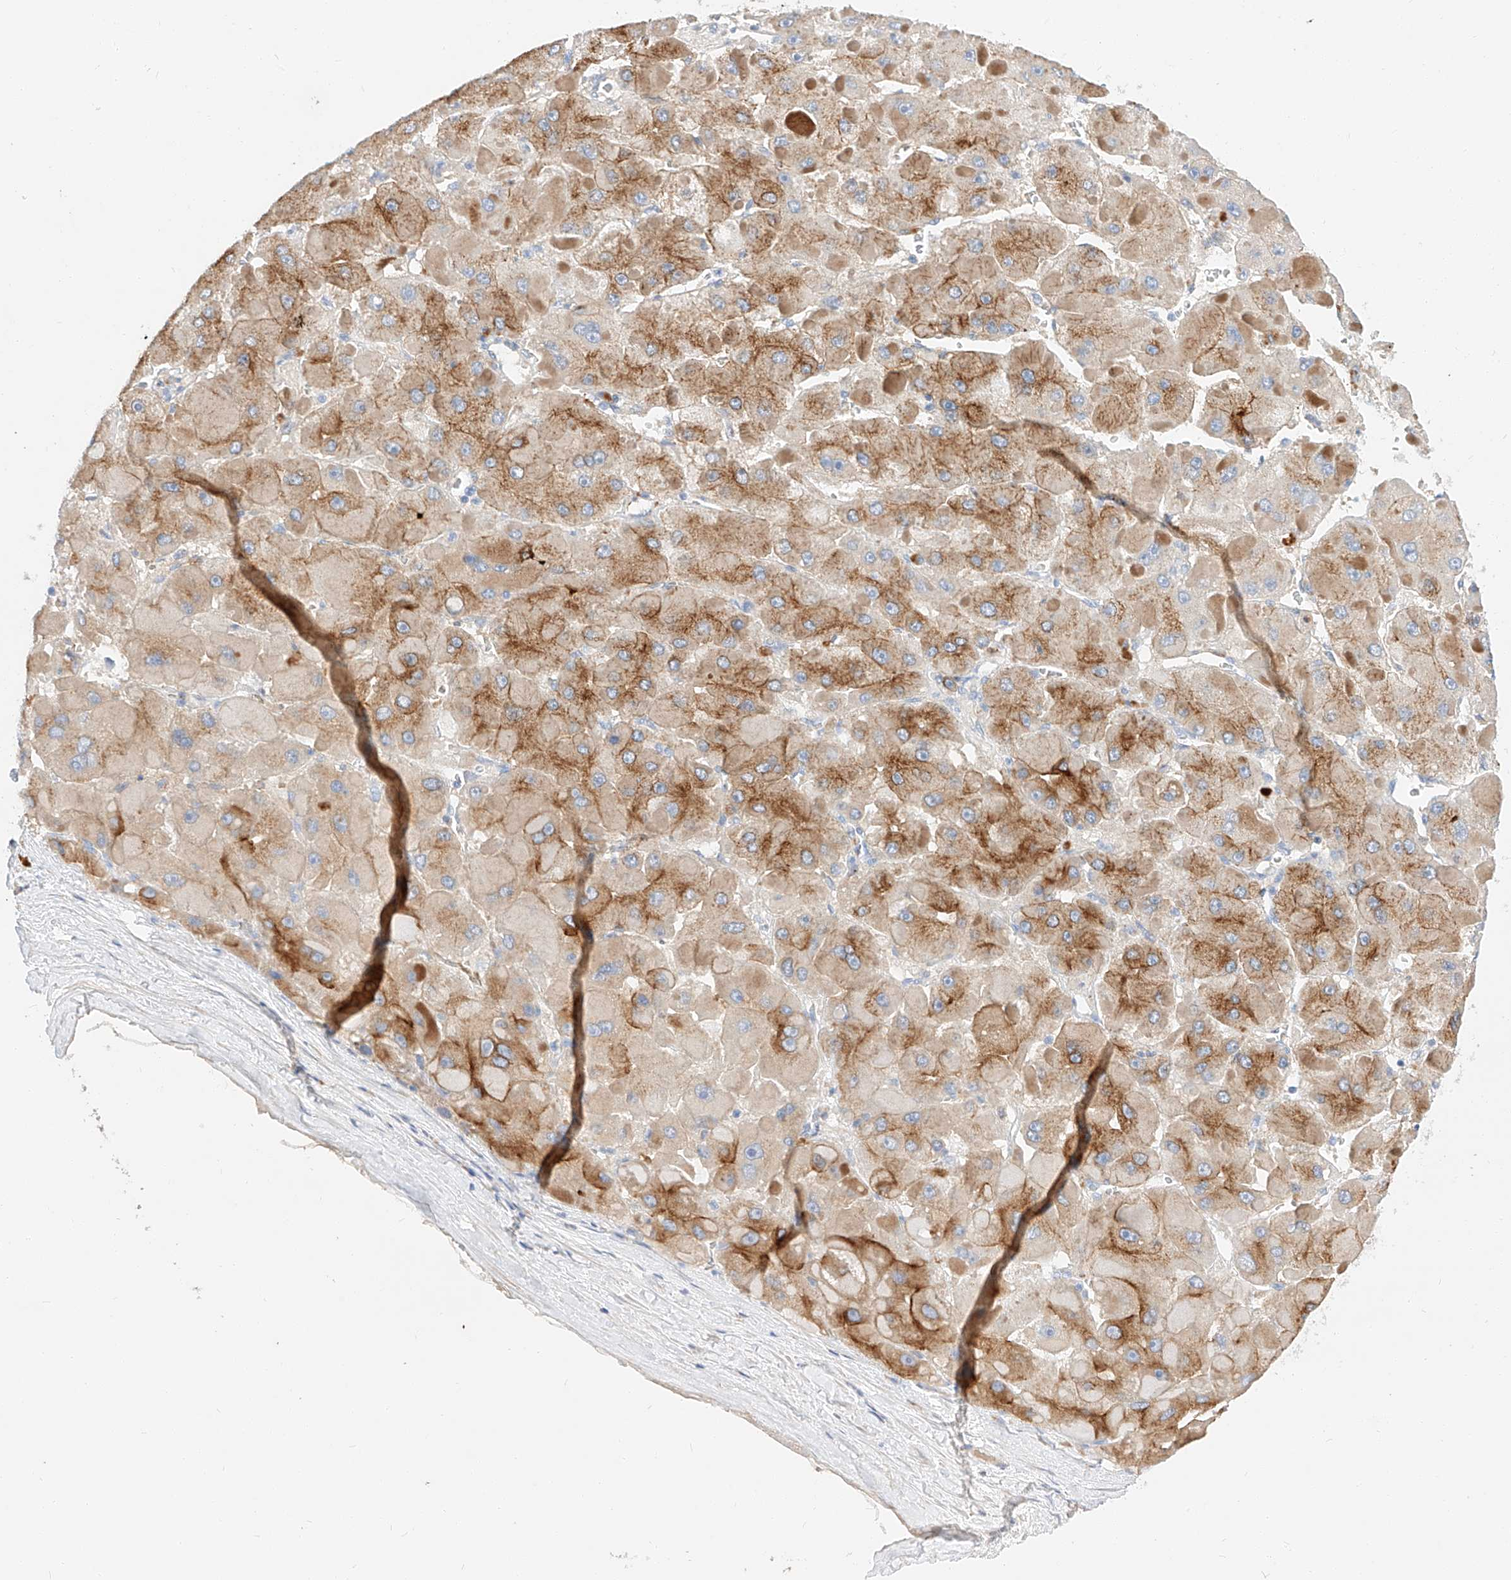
{"staining": {"intensity": "moderate", "quantity": "25%-75%", "location": "cytoplasmic/membranous"}, "tissue": "liver cancer", "cell_type": "Tumor cells", "image_type": "cancer", "snomed": [{"axis": "morphology", "description": "Carcinoma, Hepatocellular, NOS"}, {"axis": "topography", "description": "Liver"}], "caption": "A micrograph of liver cancer (hepatocellular carcinoma) stained for a protein reveals moderate cytoplasmic/membranous brown staining in tumor cells.", "gene": "MAP7", "patient": {"sex": "female", "age": 73}}